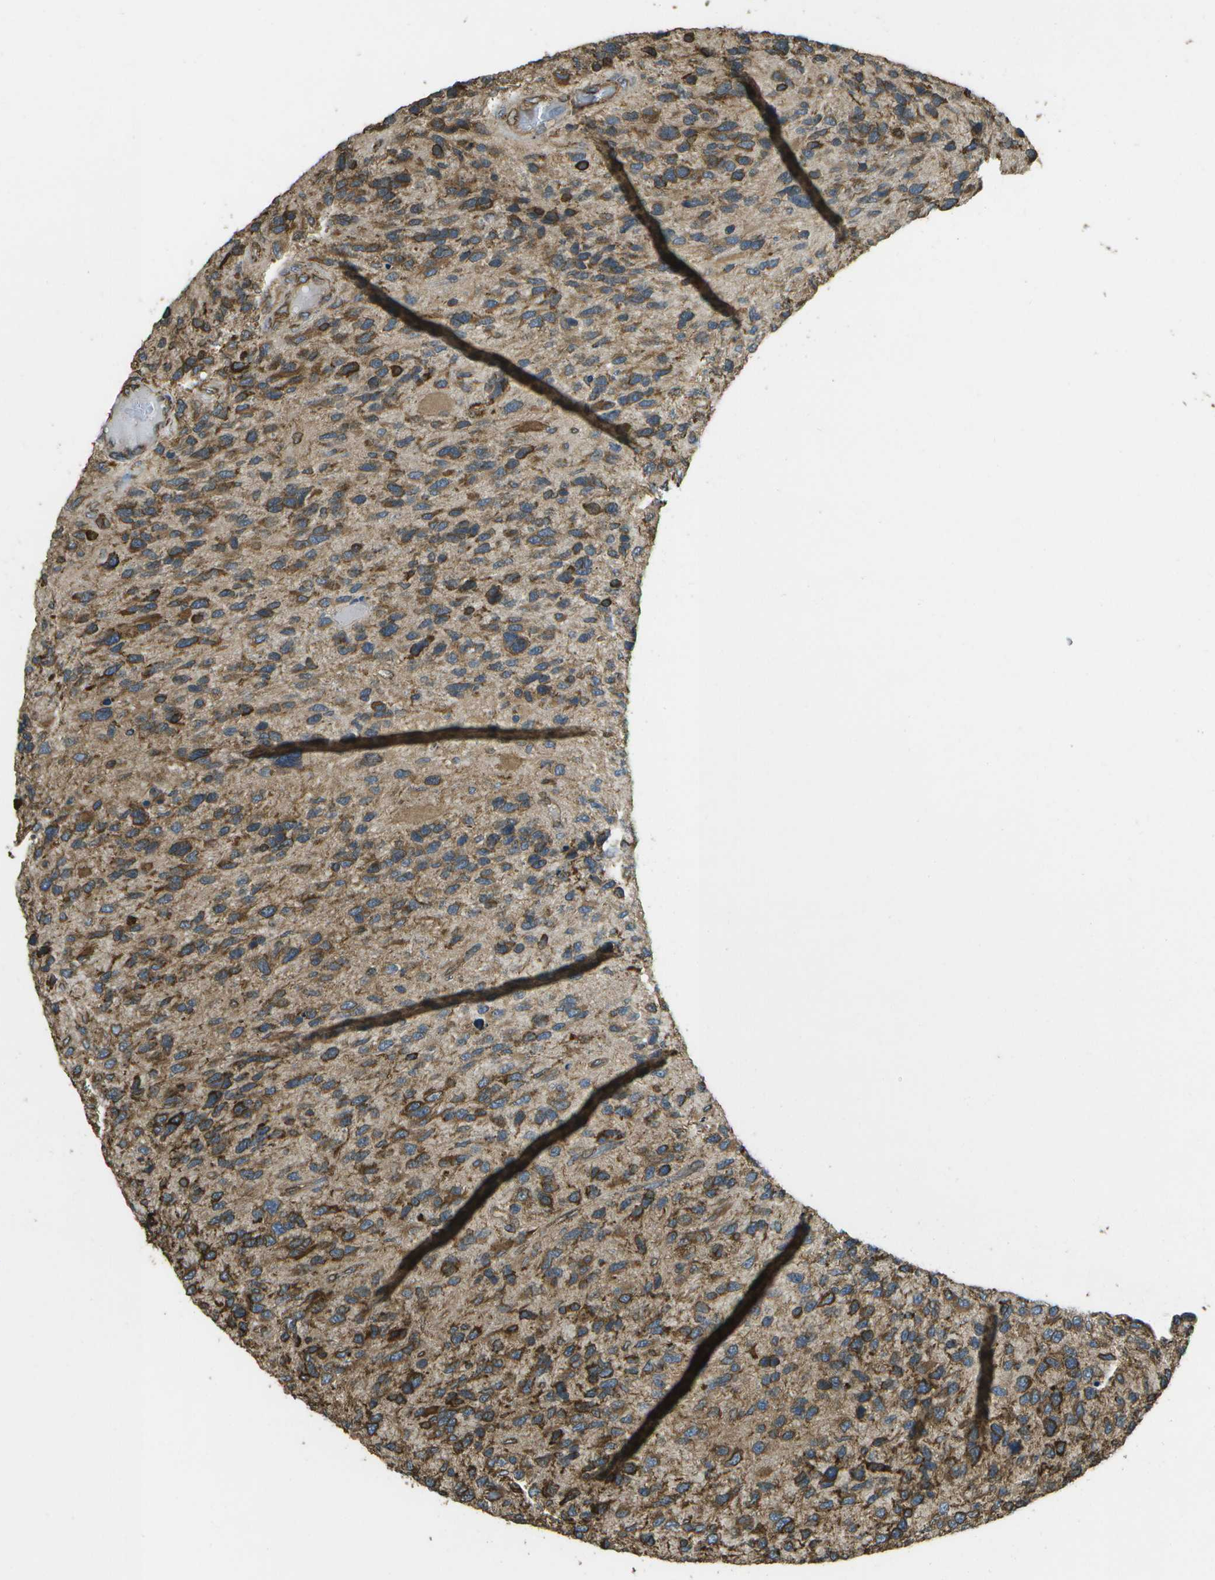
{"staining": {"intensity": "strong", "quantity": ">75%", "location": "cytoplasmic/membranous"}, "tissue": "glioma", "cell_type": "Tumor cells", "image_type": "cancer", "snomed": [{"axis": "morphology", "description": "Glioma, malignant, High grade"}, {"axis": "topography", "description": "Brain"}], "caption": "DAB (3,3'-diaminobenzidine) immunohistochemical staining of glioma shows strong cytoplasmic/membranous protein positivity in about >75% of tumor cells.", "gene": "PDIA4", "patient": {"sex": "female", "age": 58}}